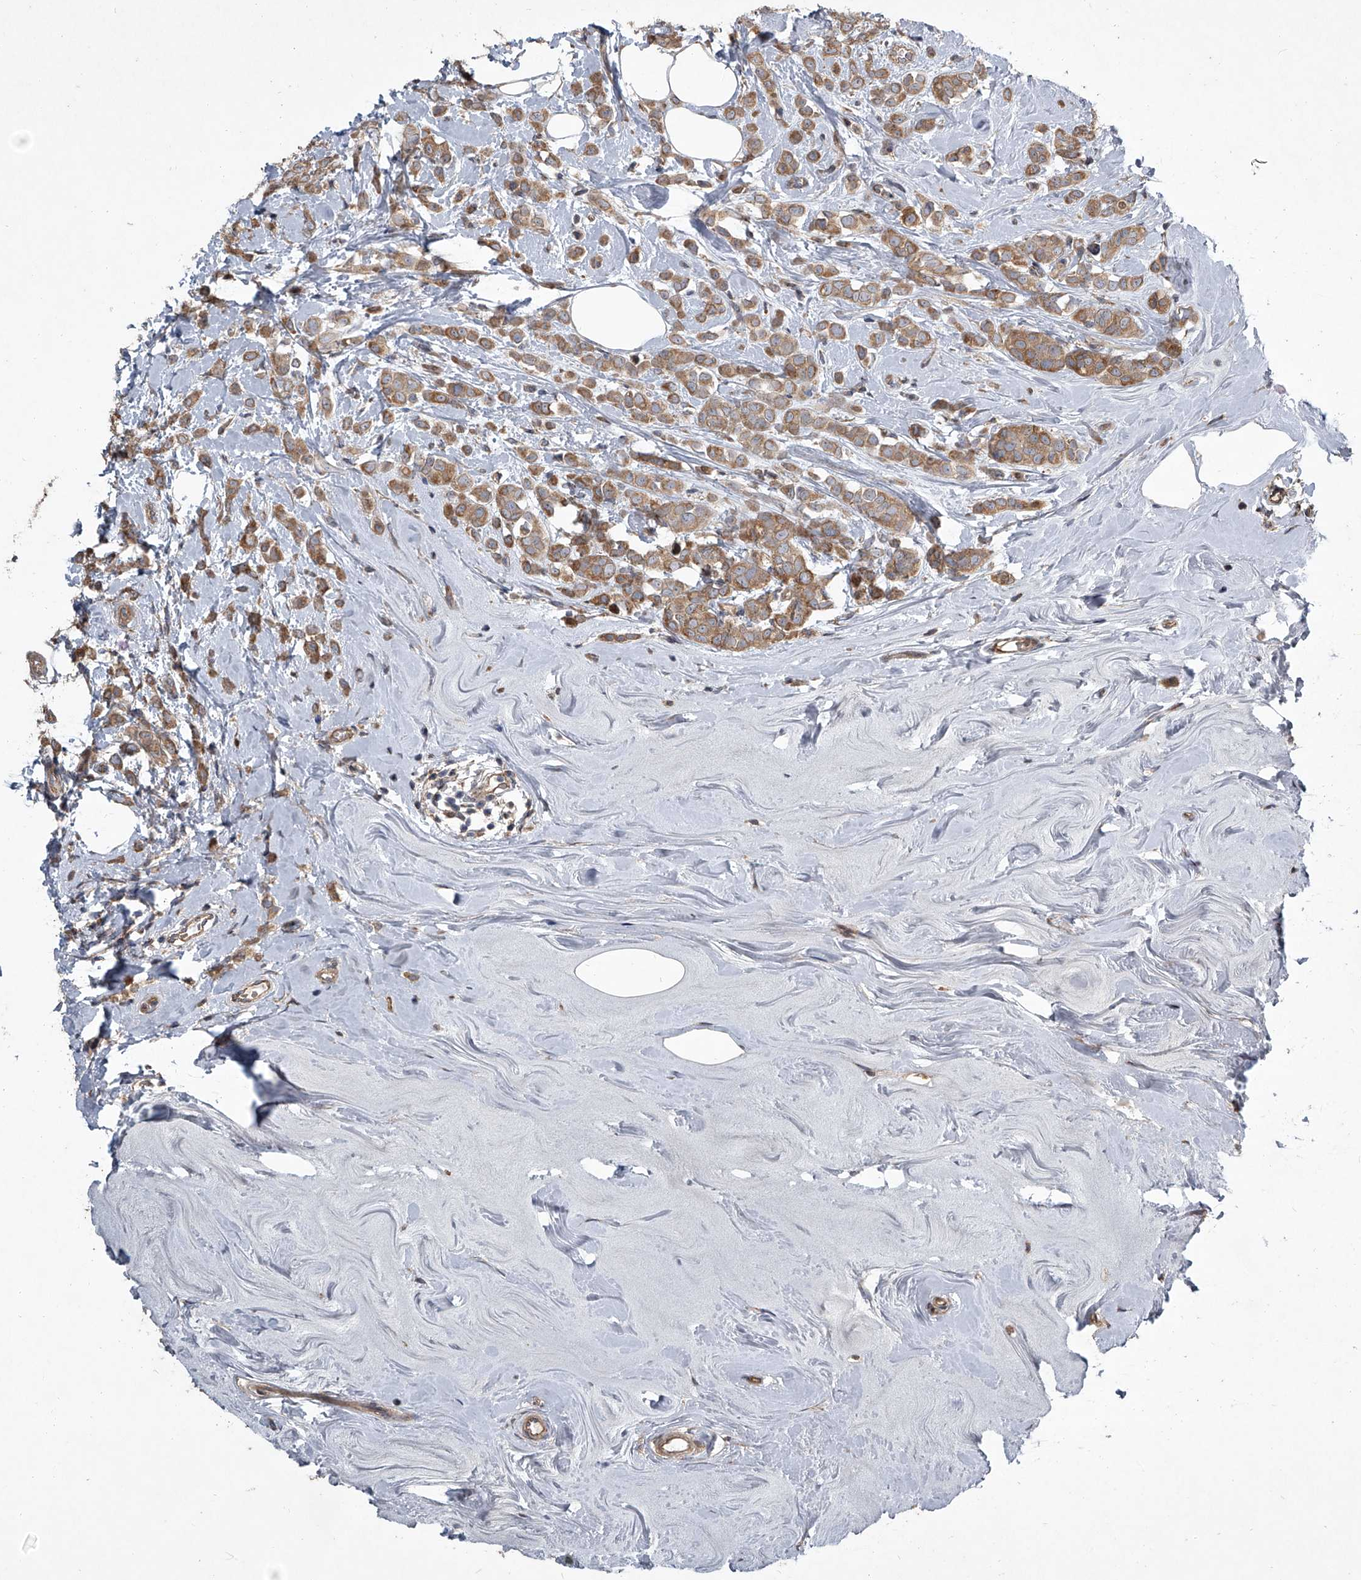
{"staining": {"intensity": "moderate", "quantity": ">75%", "location": "cytoplasmic/membranous"}, "tissue": "breast cancer", "cell_type": "Tumor cells", "image_type": "cancer", "snomed": [{"axis": "morphology", "description": "Lobular carcinoma"}, {"axis": "topography", "description": "Breast"}], "caption": "Tumor cells reveal medium levels of moderate cytoplasmic/membranous positivity in approximately >75% of cells in human lobular carcinoma (breast).", "gene": "EVA1C", "patient": {"sex": "female", "age": 47}}